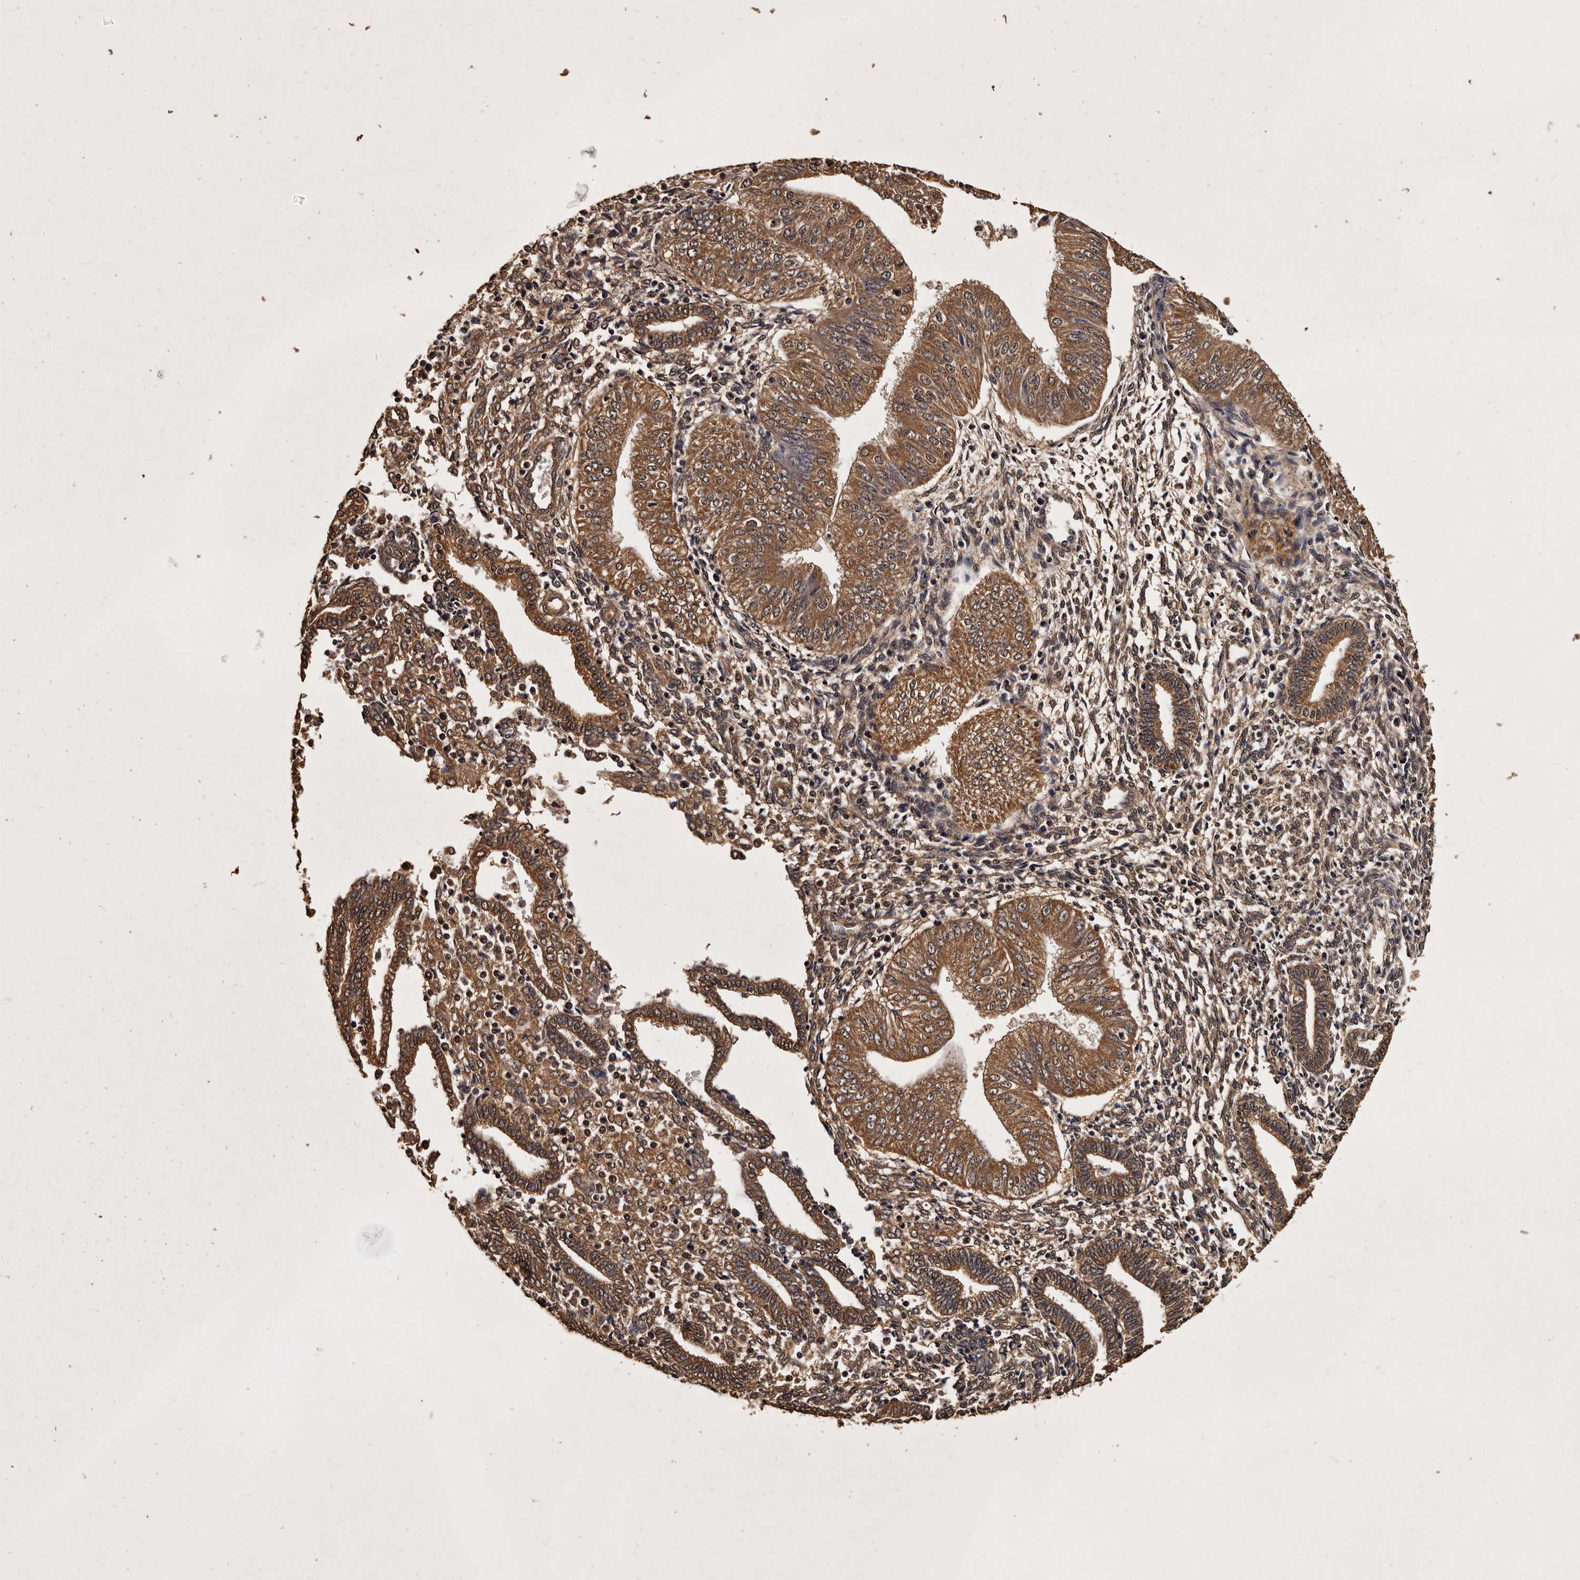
{"staining": {"intensity": "strong", "quantity": ">75%", "location": "cytoplasmic/membranous"}, "tissue": "endometrial cancer", "cell_type": "Tumor cells", "image_type": "cancer", "snomed": [{"axis": "morphology", "description": "Normal tissue, NOS"}, {"axis": "morphology", "description": "Adenocarcinoma, NOS"}, {"axis": "topography", "description": "Endometrium"}], "caption": "High-power microscopy captured an IHC photomicrograph of endometrial cancer, revealing strong cytoplasmic/membranous expression in about >75% of tumor cells.", "gene": "PARS2", "patient": {"sex": "female", "age": 53}}